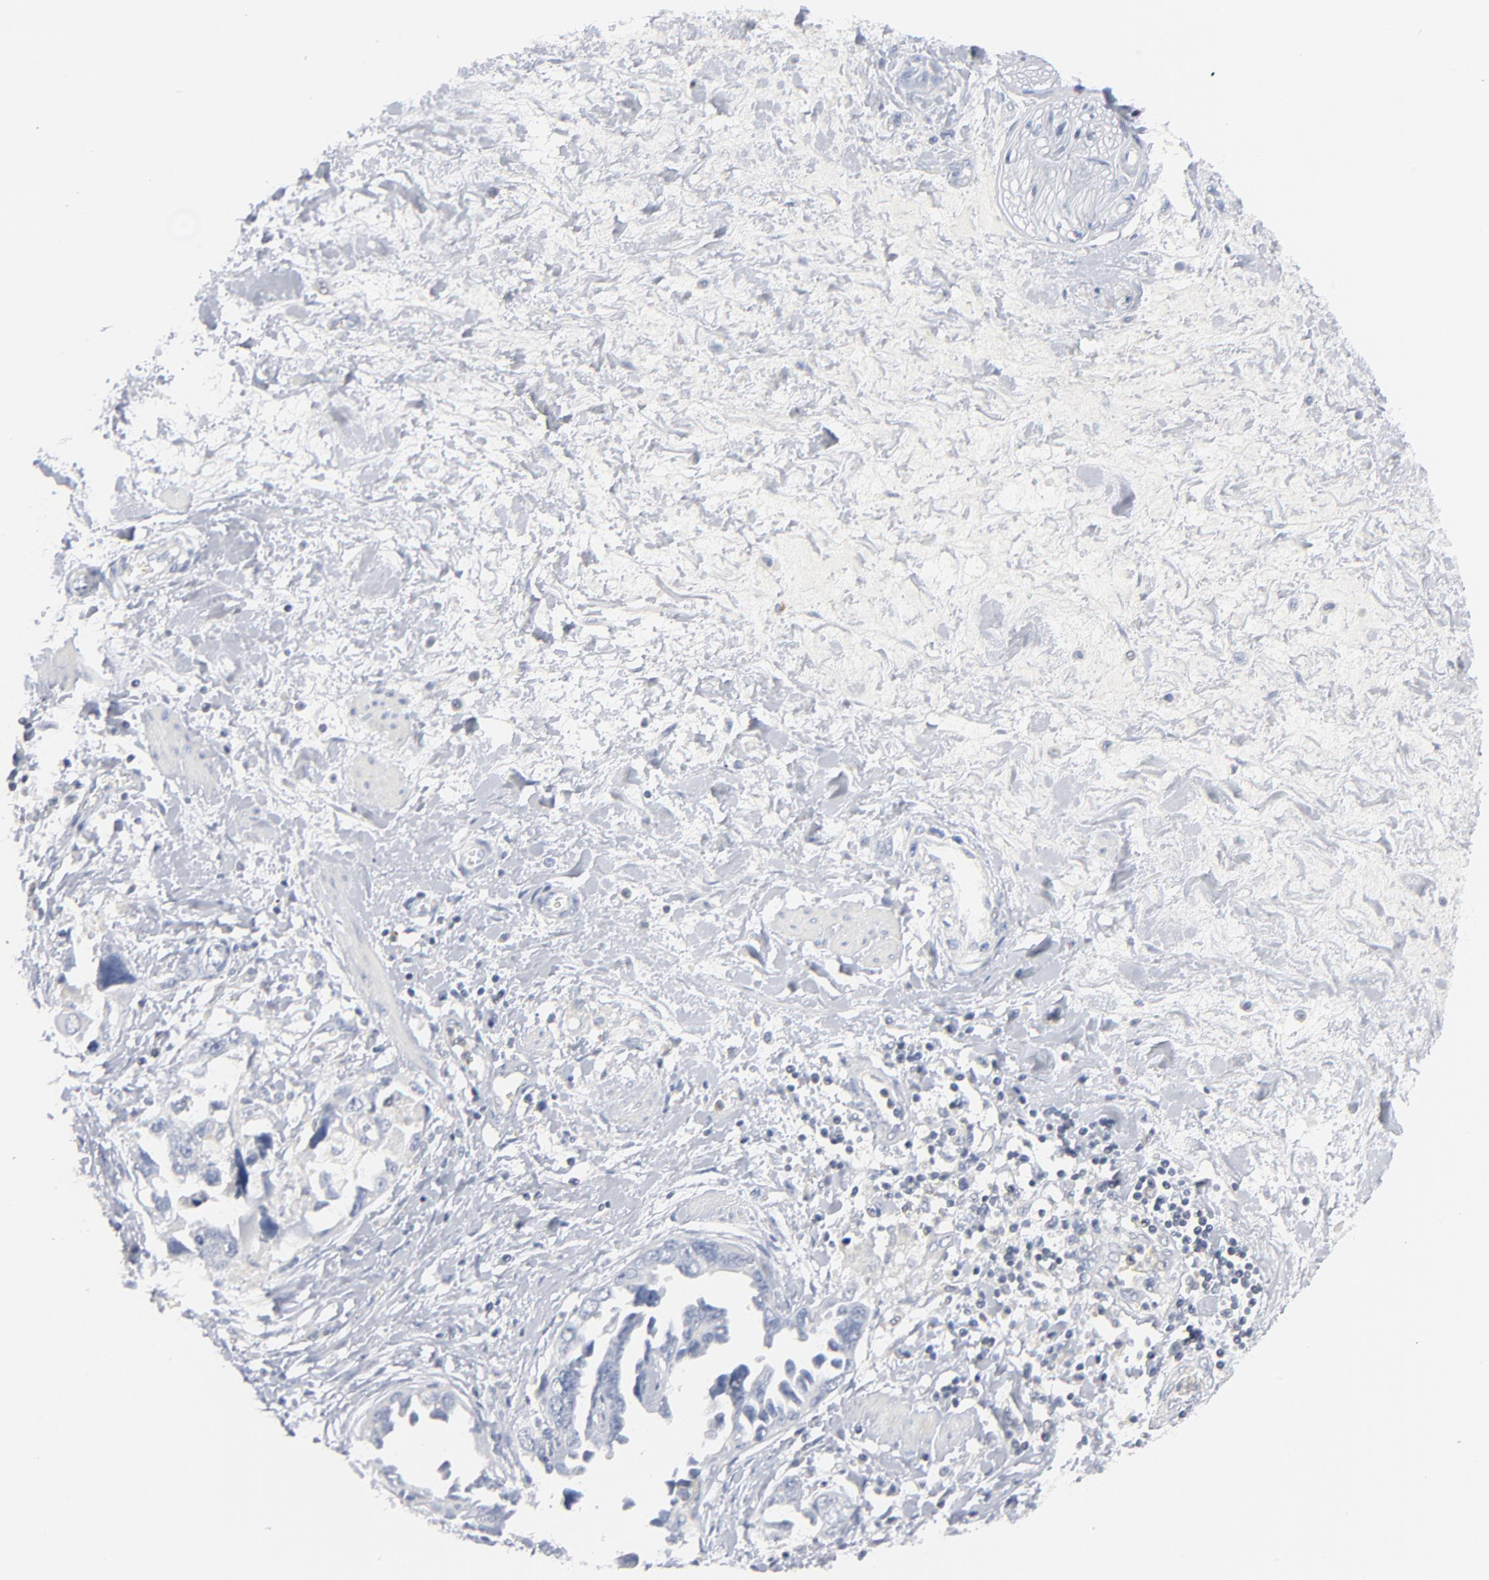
{"staining": {"intensity": "negative", "quantity": "none", "location": "none"}, "tissue": "ovarian cancer", "cell_type": "Tumor cells", "image_type": "cancer", "snomed": [{"axis": "morphology", "description": "Cystadenocarcinoma, serous, NOS"}, {"axis": "topography", "description": "Ovary"}], "caption": "IHC of ovarian cancer (serous cystadenocarcinoma) exhibits no staining in tumor cells.", "gene": "PTK2B", "patient": {"sex": "female", "age": 63}}